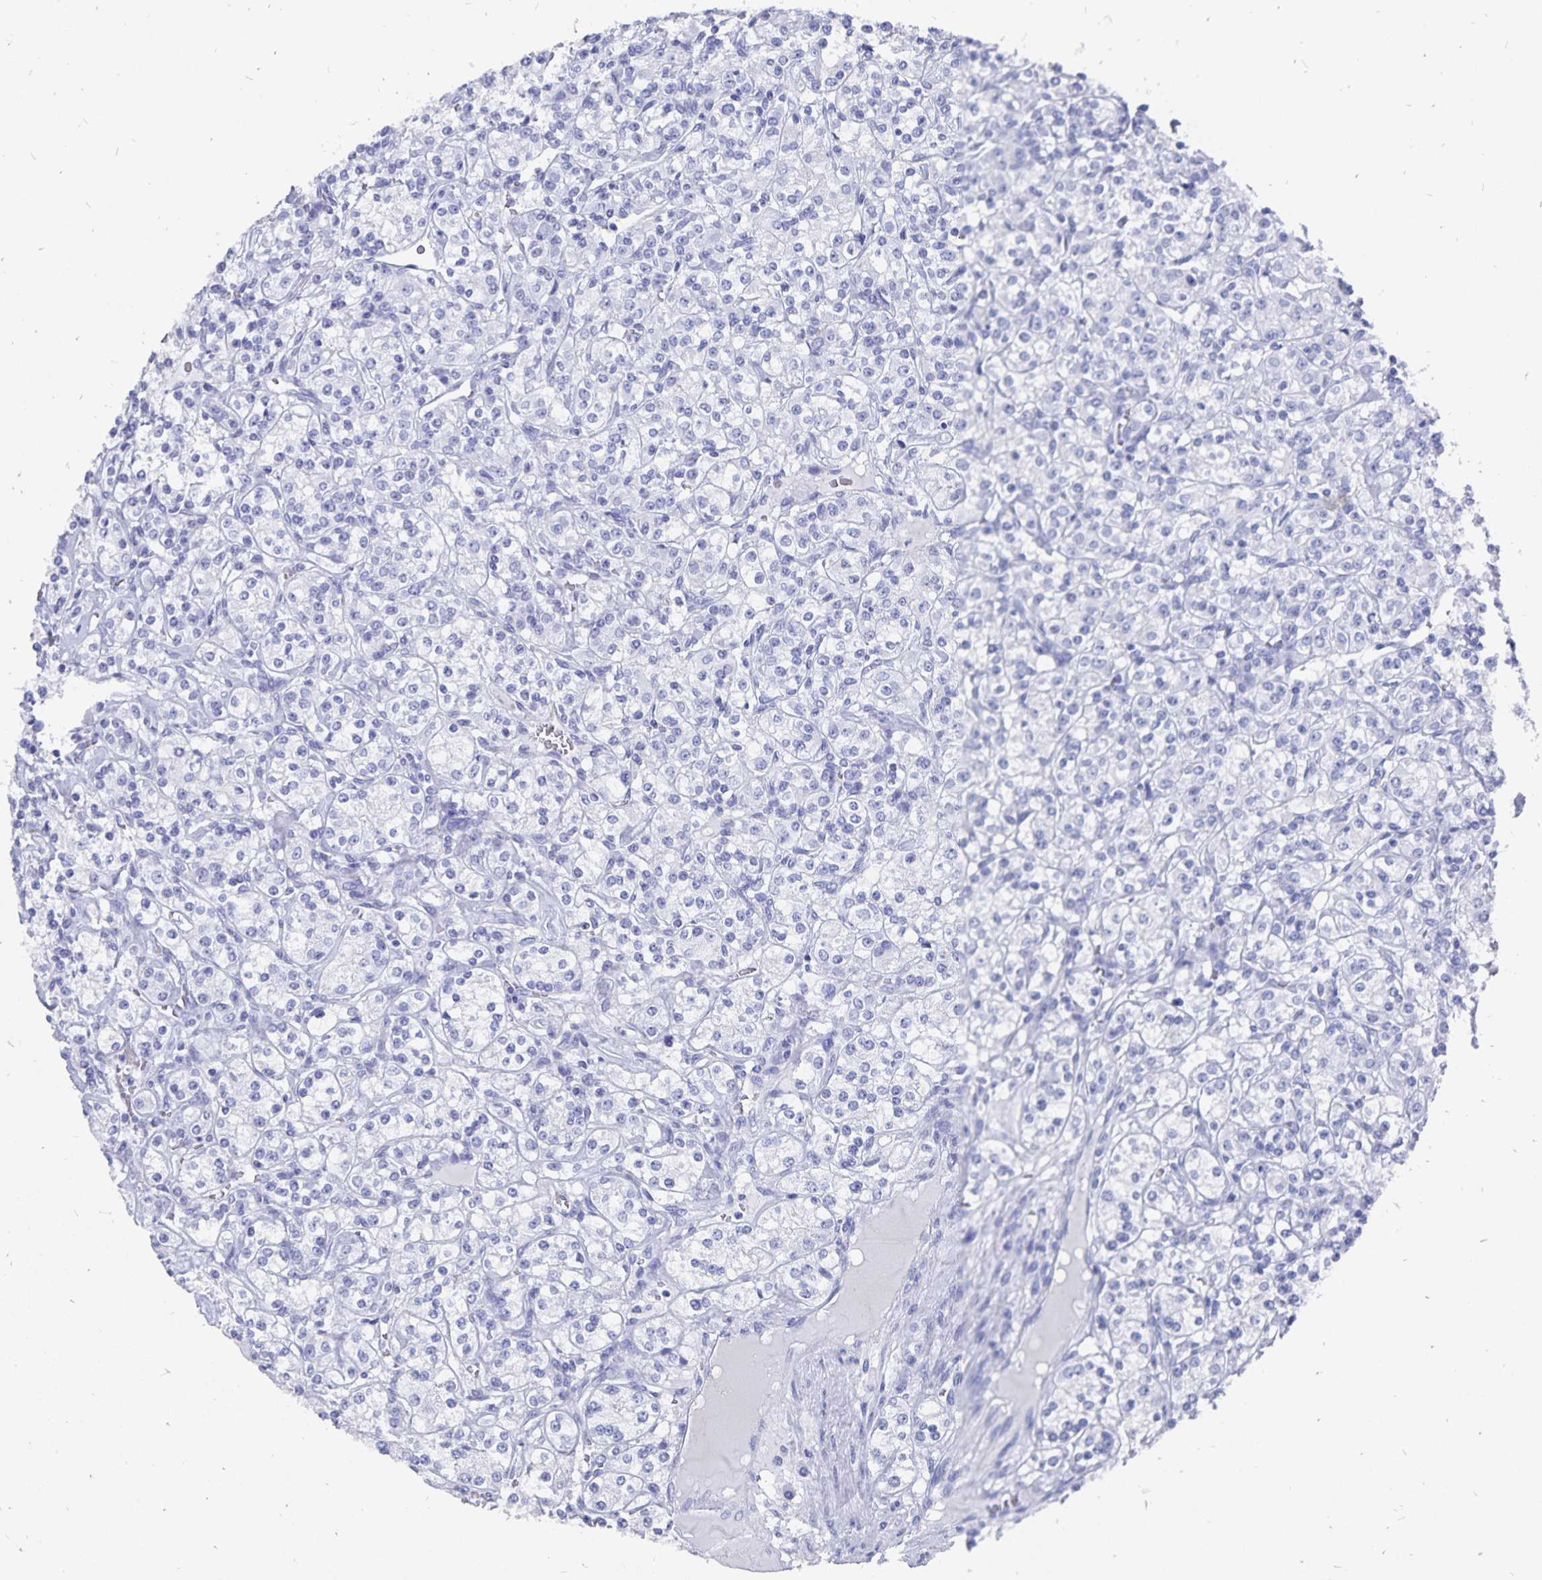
{"staining": {"intensity": "negative", "quantity": "none", "location": "none"}, "tissue": "renal cancer", "cell_type": "Tumor cells", "image_type": "cancer", "snomed": [{"axis": "morphology", "description": "Adenocarcinoma, NOS"}, {"axis": "topography", "description": "Kidney"}], "caption": "Human renal adenocarcinoma stained for a protein using immunohistochemistry reveals no staining in tumor cells.", "gene": "ADH1A", "patient": {"sex": "male", "age": 77}}